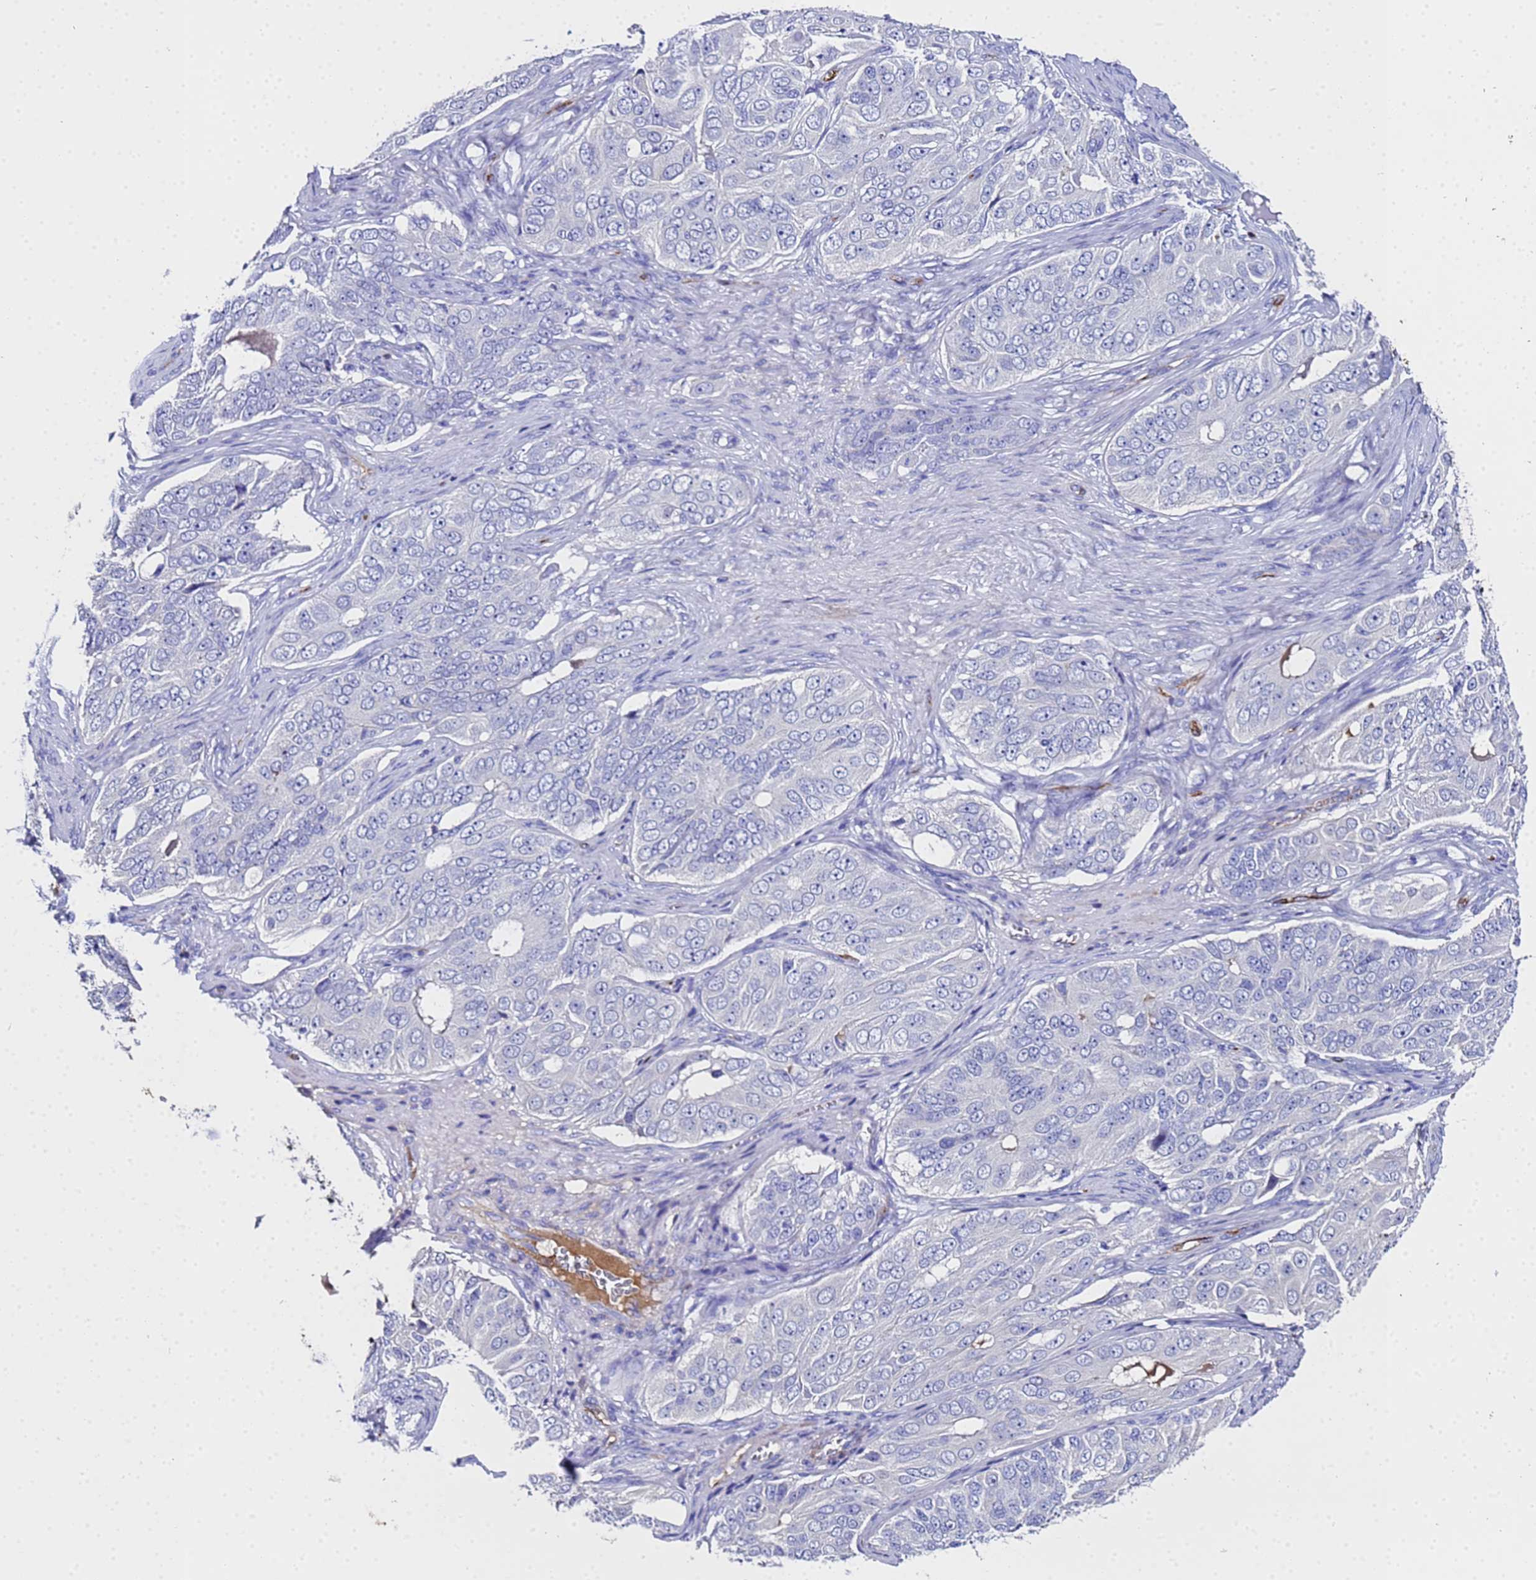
{"staining": {"intensity": "negative", "quantity": "none", "location": "none"}, "tissue": "ovarian cancer", "cell_type": "Tumor cells", "image_type": "cancer", "snomed": [{"axis": "morphology", "description": "Carcinoma, endometroid"}, {"axis": "topography", "description": "Ovary"}], "caption": "Ovarian cancer (endometroid carcinoma) was stained to show a protein in brown. There is no significant expression in tumor cells.", "gene": "ADIPOQ", "patient": {"sex": "female", "age": 51}}